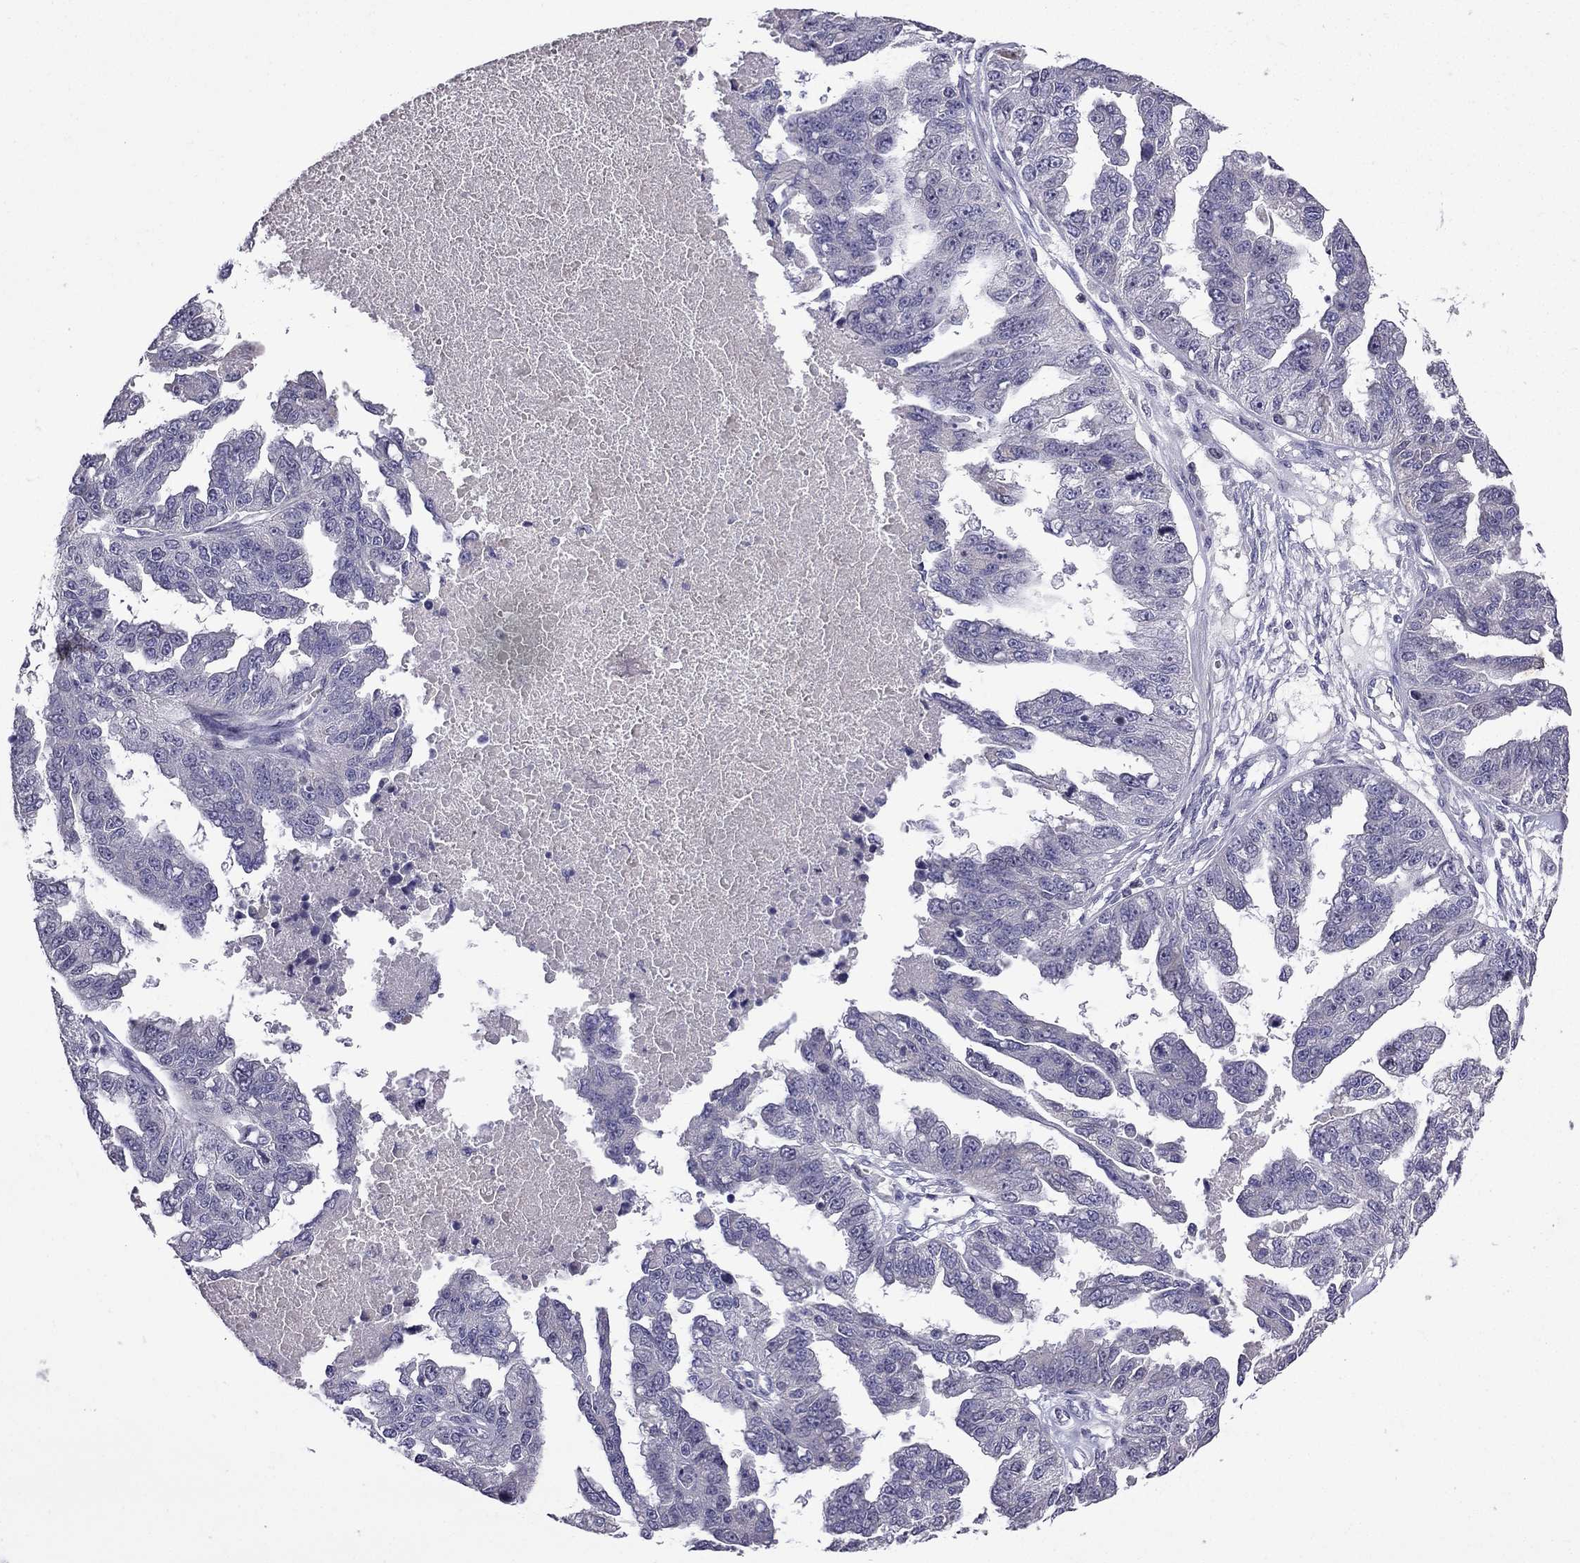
{"staining": {"intensity": "negative", "quantity": "none", "location": "none"}, "tissue": "ovarian cancer", "cell_type": "Tumor cells", "image_type": "cancer", "snomed": [{"axis": "morphology", "description": "Cystadenocarcinoma, serous, NOS"}, {"axis": "topography", "description": "Ovary"}], "caption": "The micrograph shows no staining of tumor cells in ovarian cancer.", "gene": "UHRF1", "patient": {"sex": "female", "age": 58}}